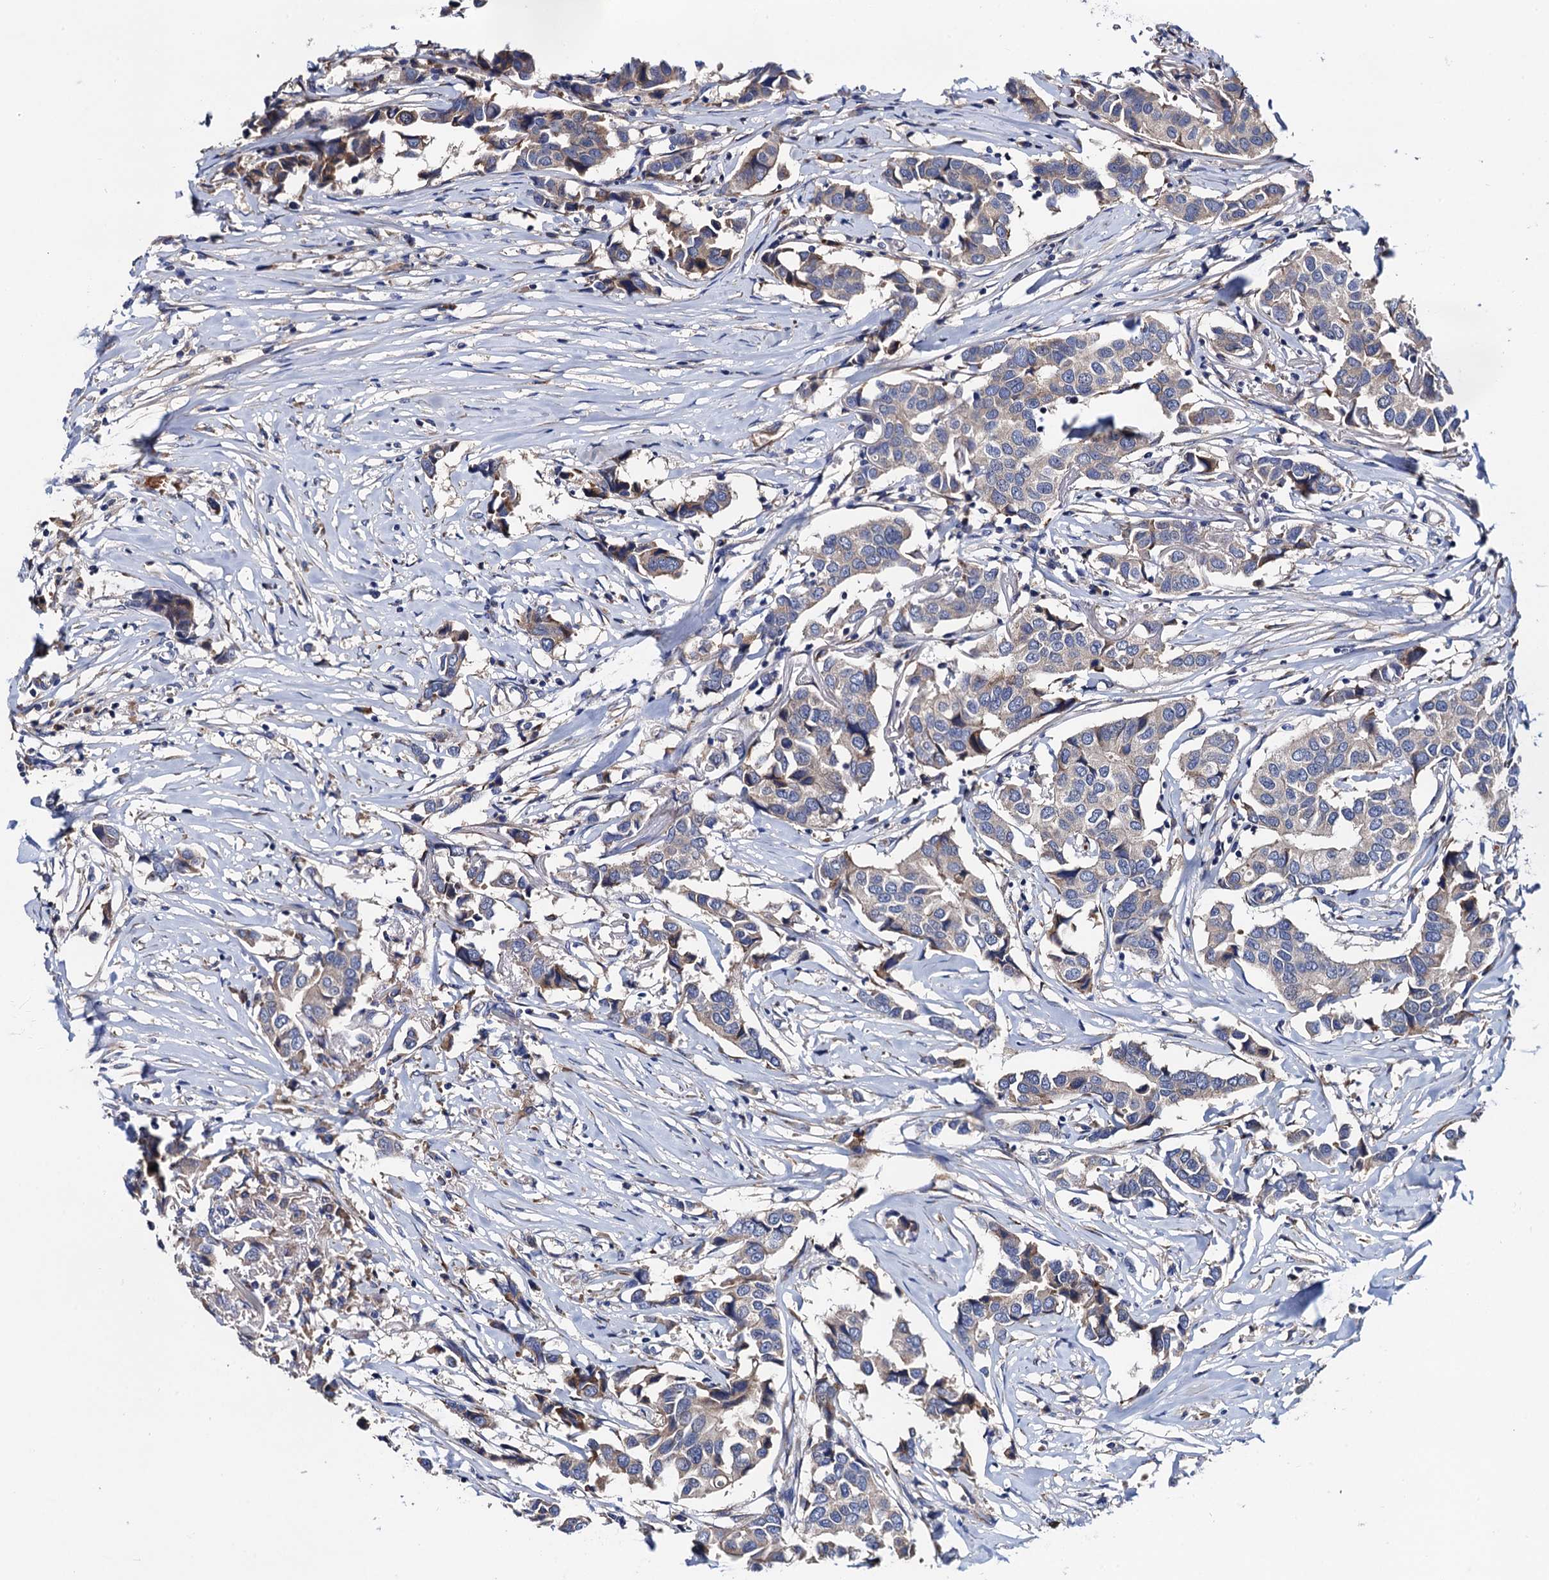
{"staining": {"intensity": "negative", "quantity": "none", "location": "none"}, "tissue": "breast cancer", "cell_type": "Tumor cells", "image_type": "cancer", "snomed": [{"axis": "morphology", "description": "Duct carcinoma"}, {"axis": "topography", "description": "Breast"}], "caption": "A micrograph of human breast intraductal carcinoma is negative for staining in tumor cells.", "gene": "TRMT112", "patient": {"sex": "female", "age": 80}}